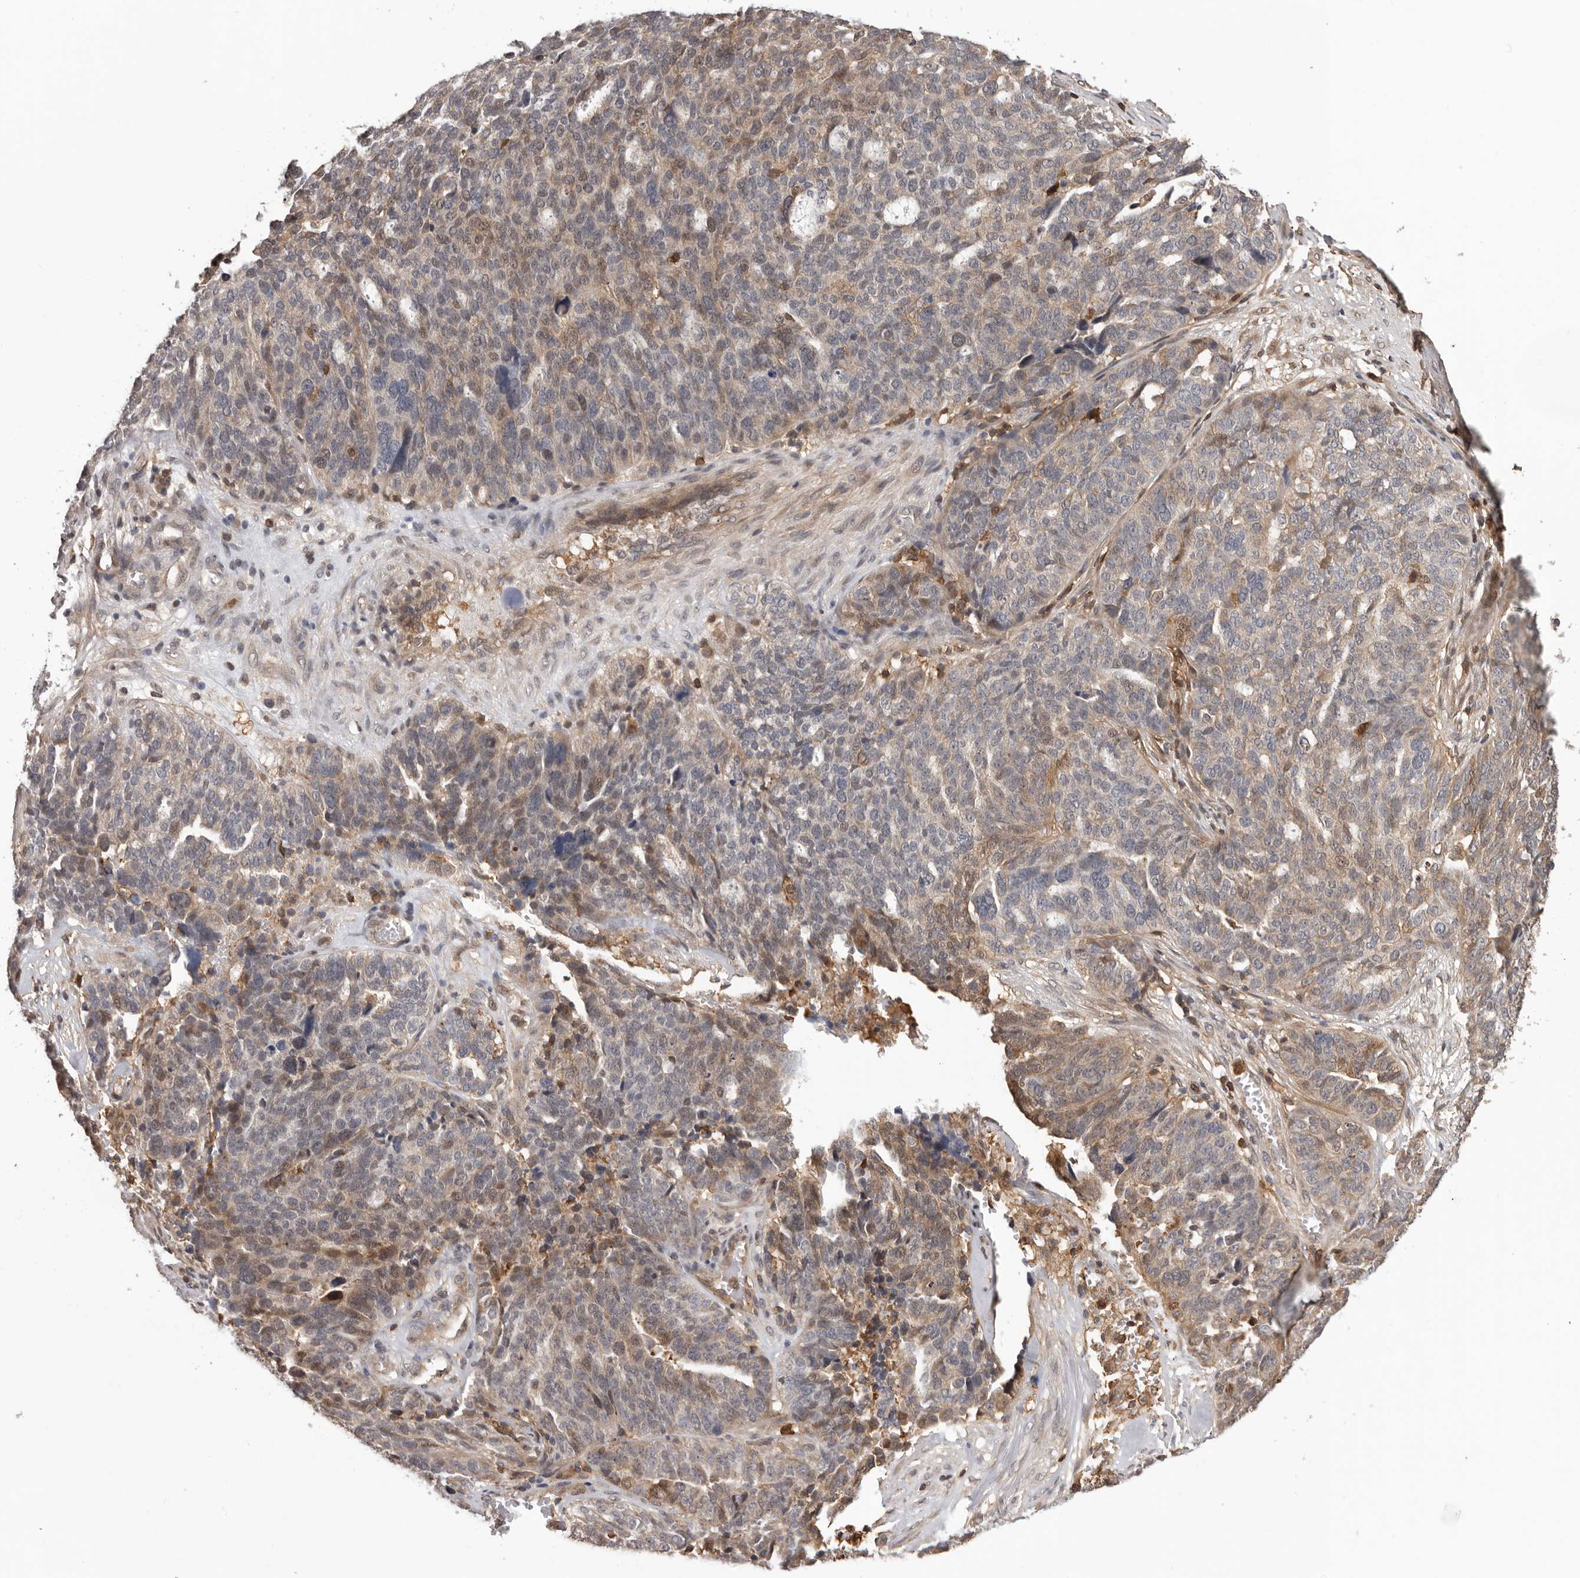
{"staining": {"intensity": "moderate", "quantity": "25%-75%", "location": "cytoplasmic/membranous,nuclear"}, "tissue": "ovarian cancer", "cell_type": "Tumor cells", "image_type": "cancer", "snomed": [{"axis": "morphology", "description": "Cystadenocarcinoma, serous, NOS"}, {"axis": "topography", "description": "Ovary"}], "caption": "Immunohistochemistry (DAB (3,3'-diaminobenzidine)) staining of ovarian serous cystadenocarcinoma reveals moderate cytoplasmic/membranous and nuclear protein expression in approximately 25%-75% of tumor cells.", "gene": "PRR12", "patient": {"sex": "female", "age": 59}}